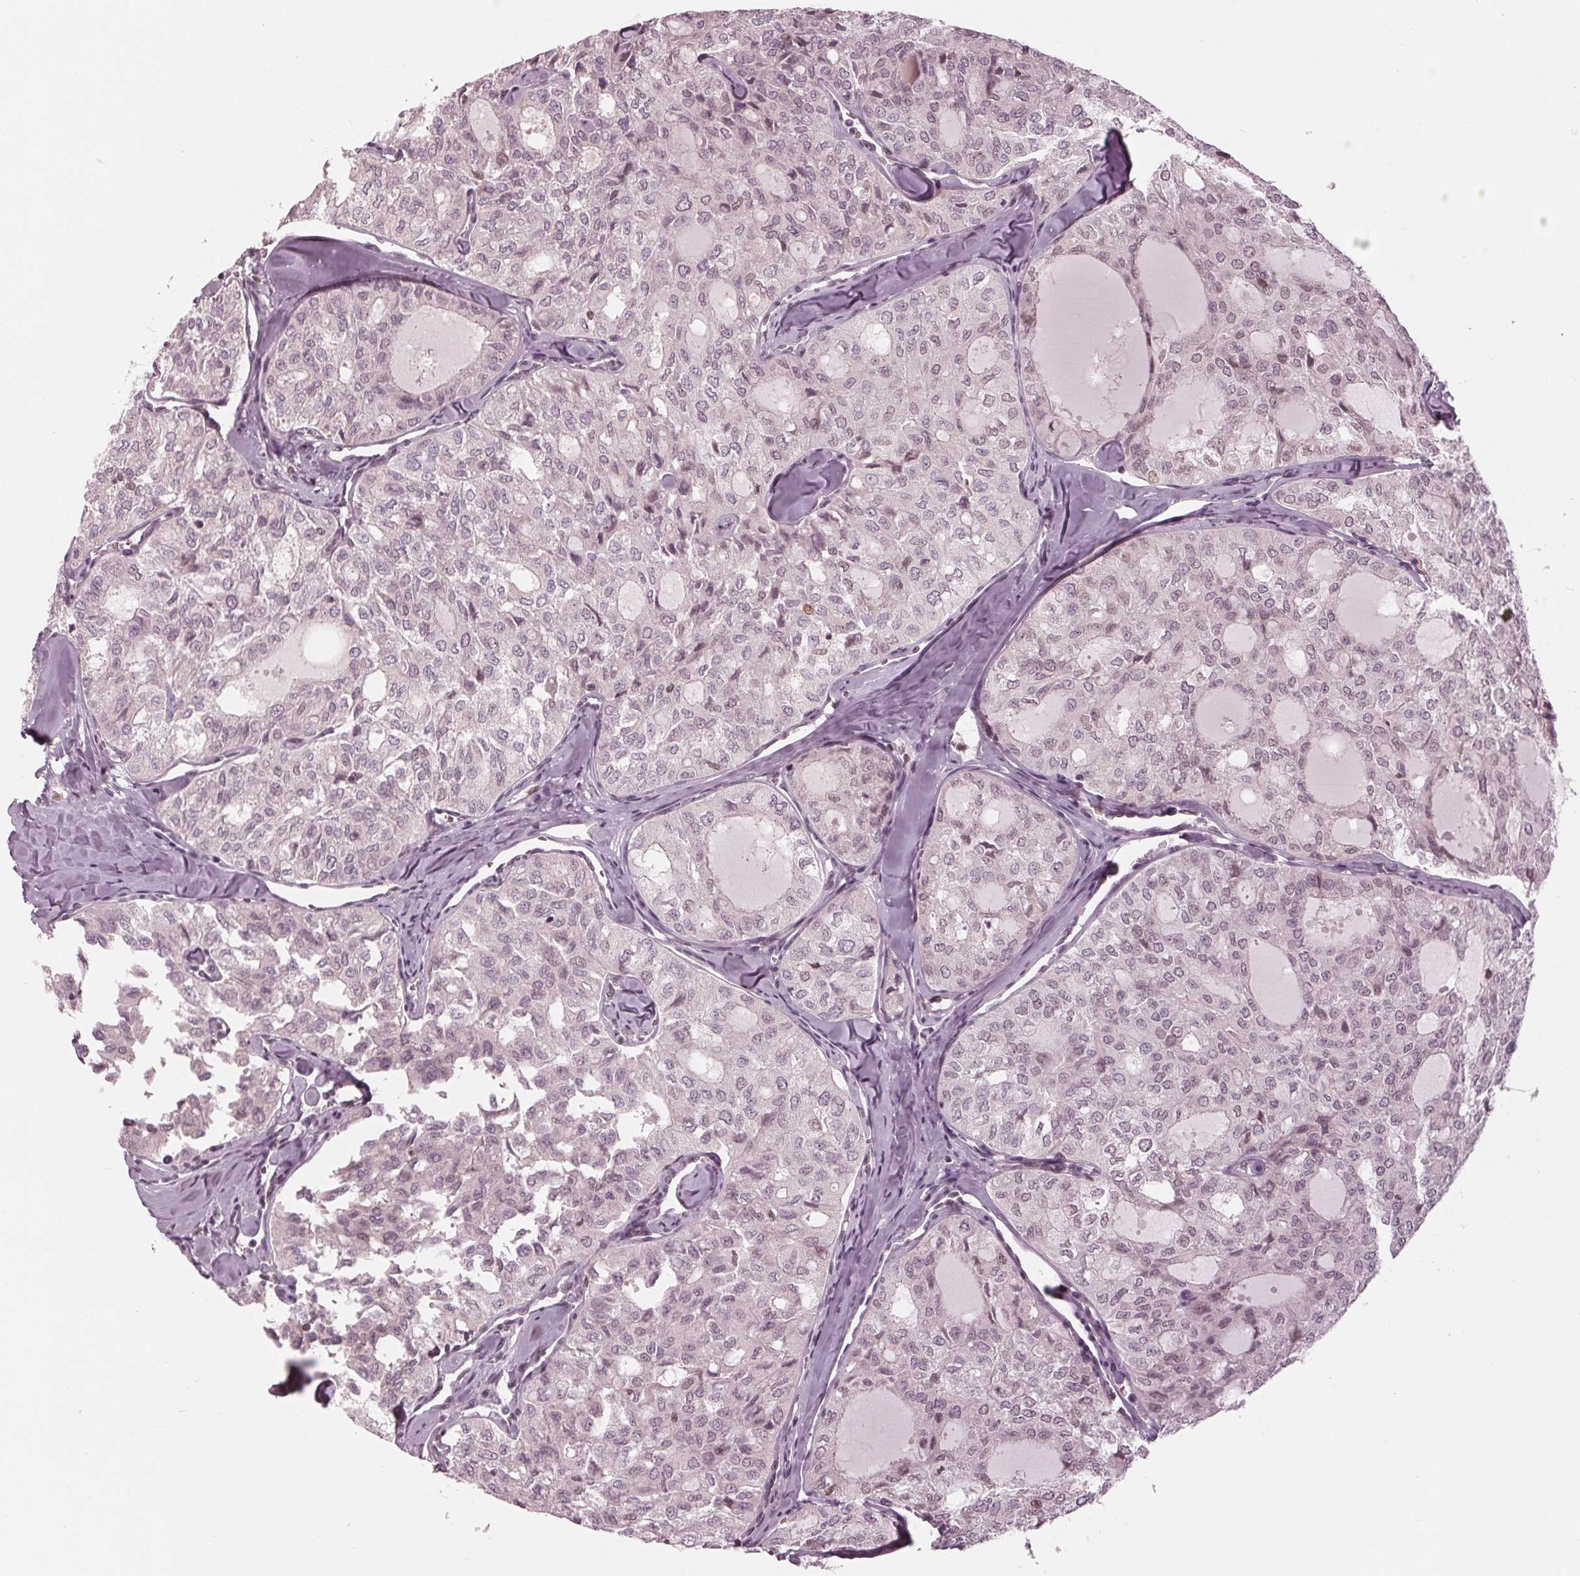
{"staining": {"intensity": "negative", "quantity": "none", "location": "none"}, "tissue": "thyroid cancer", "cell_type": "Tumor cells", "image_type": "cancer", "snomed": [{"axis": "morphology", "description": "Follicular adenoma carcinoma, NOS"}, {"axis": "topography", "description": "Thyroid gland"}], "caption": "This is an IHC photomicrograph of follicular adenoma carcinoma (thyroid). There is no positivity in tumor cells.", "gene": "DNMT3L", "patient": {"sex": "male", "age": 75}}